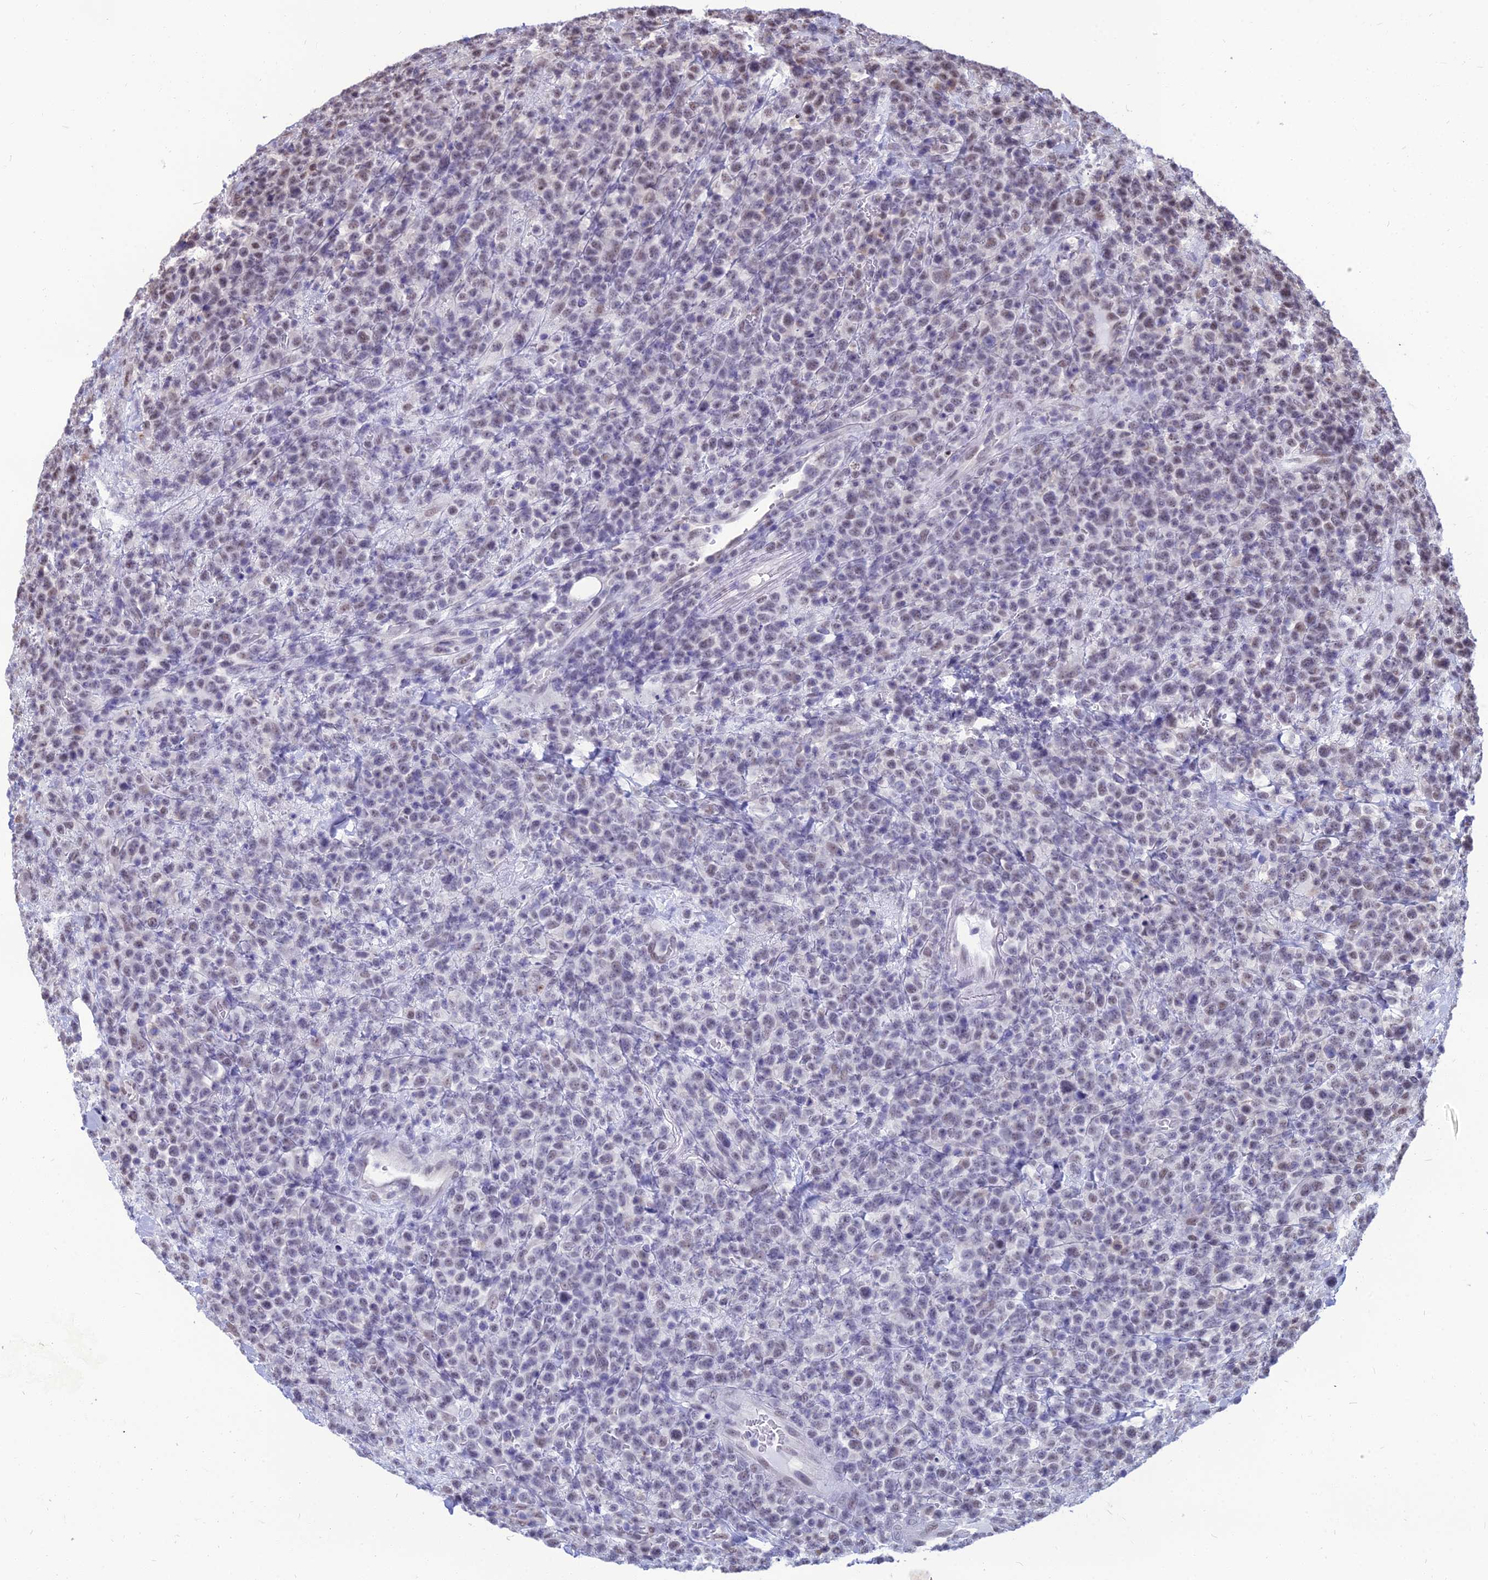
{"staining": {"intensity": "negative", "quantity": "none", "location": "none"}, "tissue": "lymphoma", "cell_type": "Tumor cells", "image_type": "cancer", "snomed": [{"axis": "morphology", "description": "Malignant lymphoma, non-Hodgkin's type, High grade"}, {"axis": "topography", "description": "Colon"}], "caption": "A histopathology image of human high-grade malignant lymphoma, non-Hodgkin's type is negative for staining in tumor cells.", "gene": "SRSF7", "patient": {"sex": "female", "age": 53}}